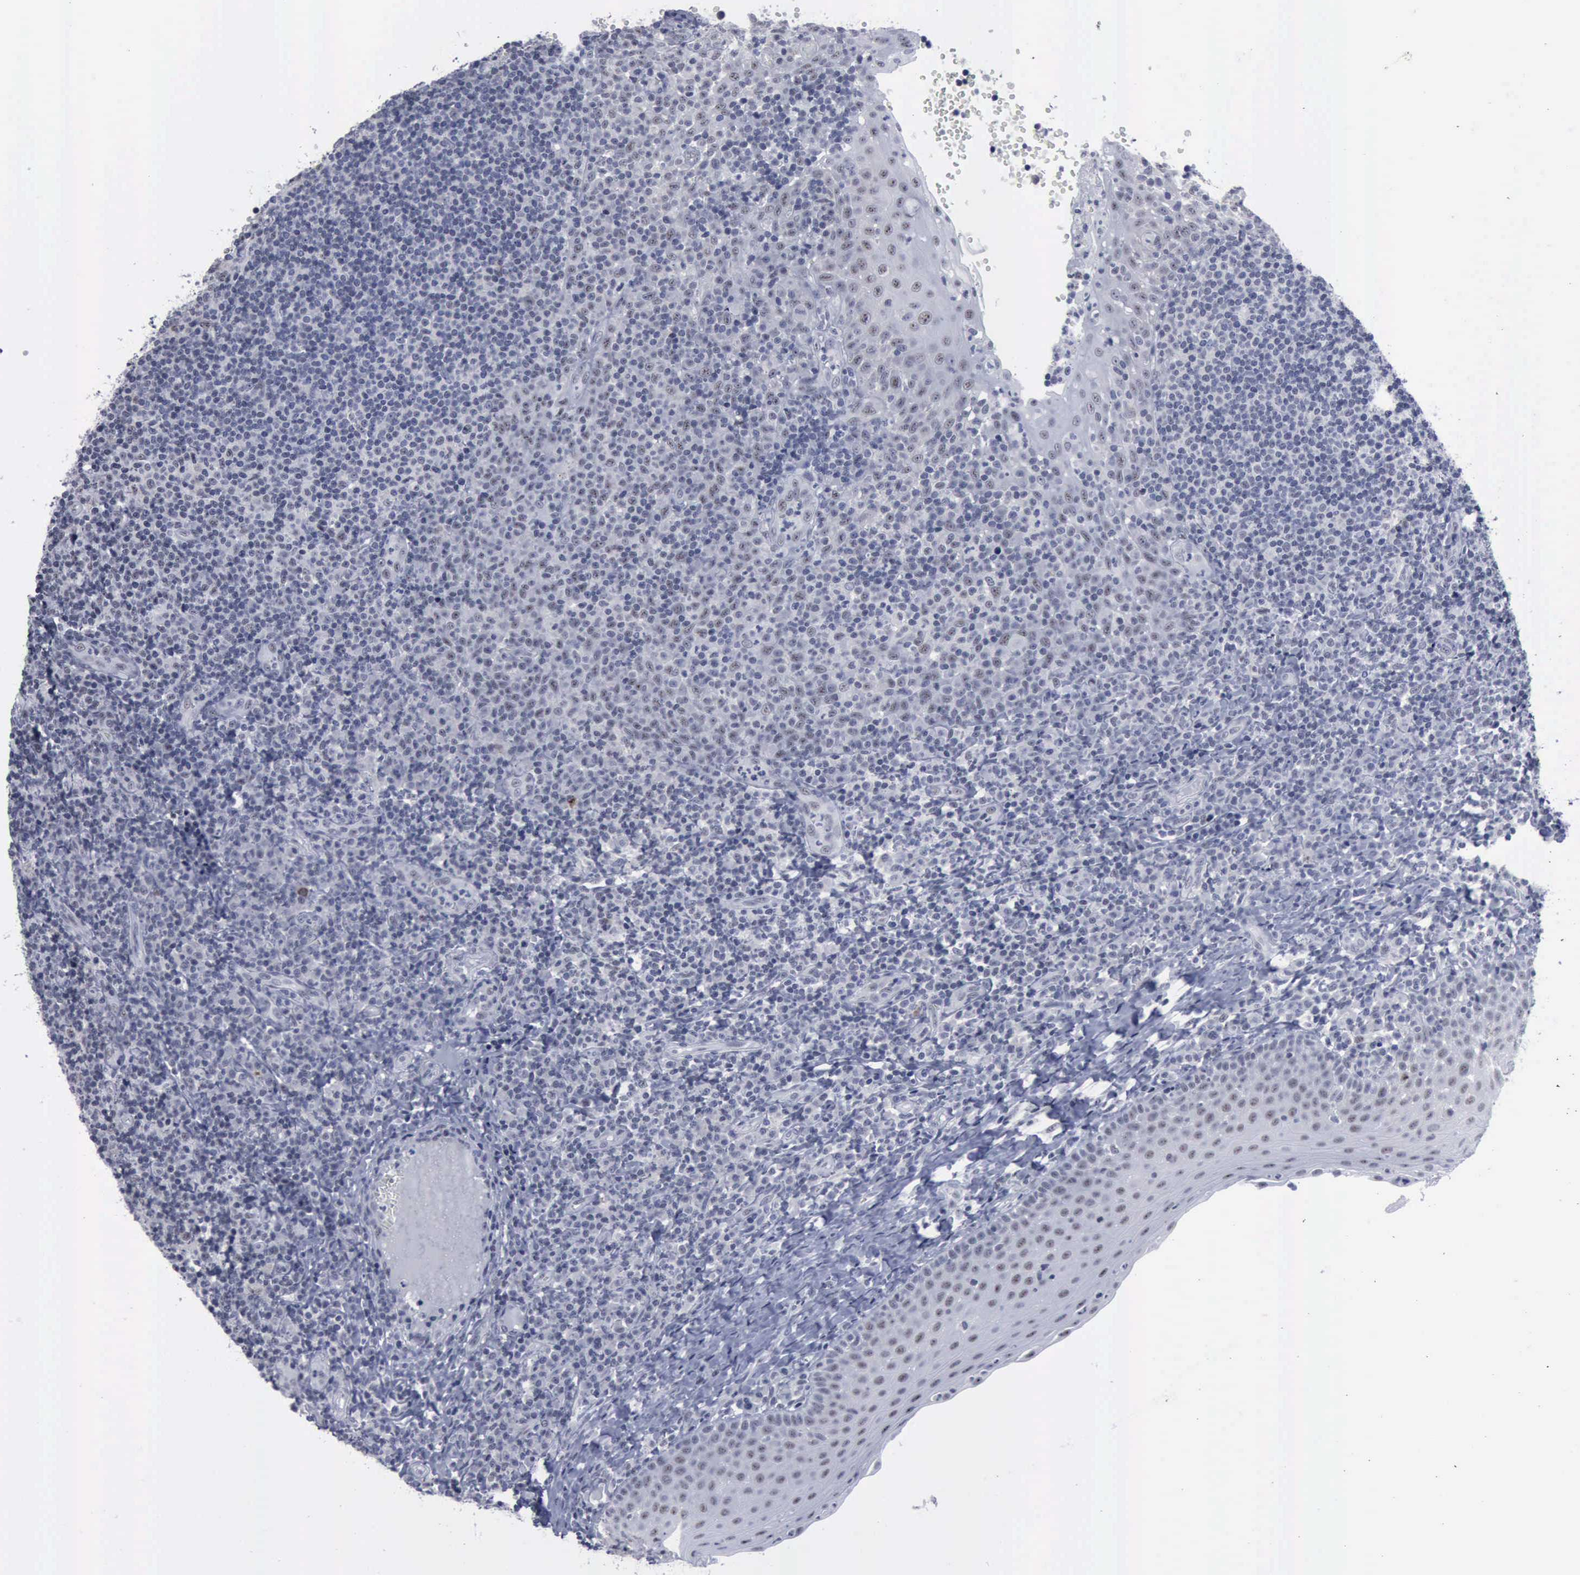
{"staining": {"intensity": "negative", "quantity": "none", "location": "none"}, "tissue": "tonsil", "cell_type": "Germinal center cells", "image_type": "normal", "snomed": [{"axis": "morphology", "description": "Normal tissue, NOS"}, {"axis": "topography", "description": "Tonsil"}], "caption": "The photomicrograph shows no significant positivity in germinal center cells of tonsil.", "gene": "BRD1", "patient": {"sex": "female", "age": 40}}